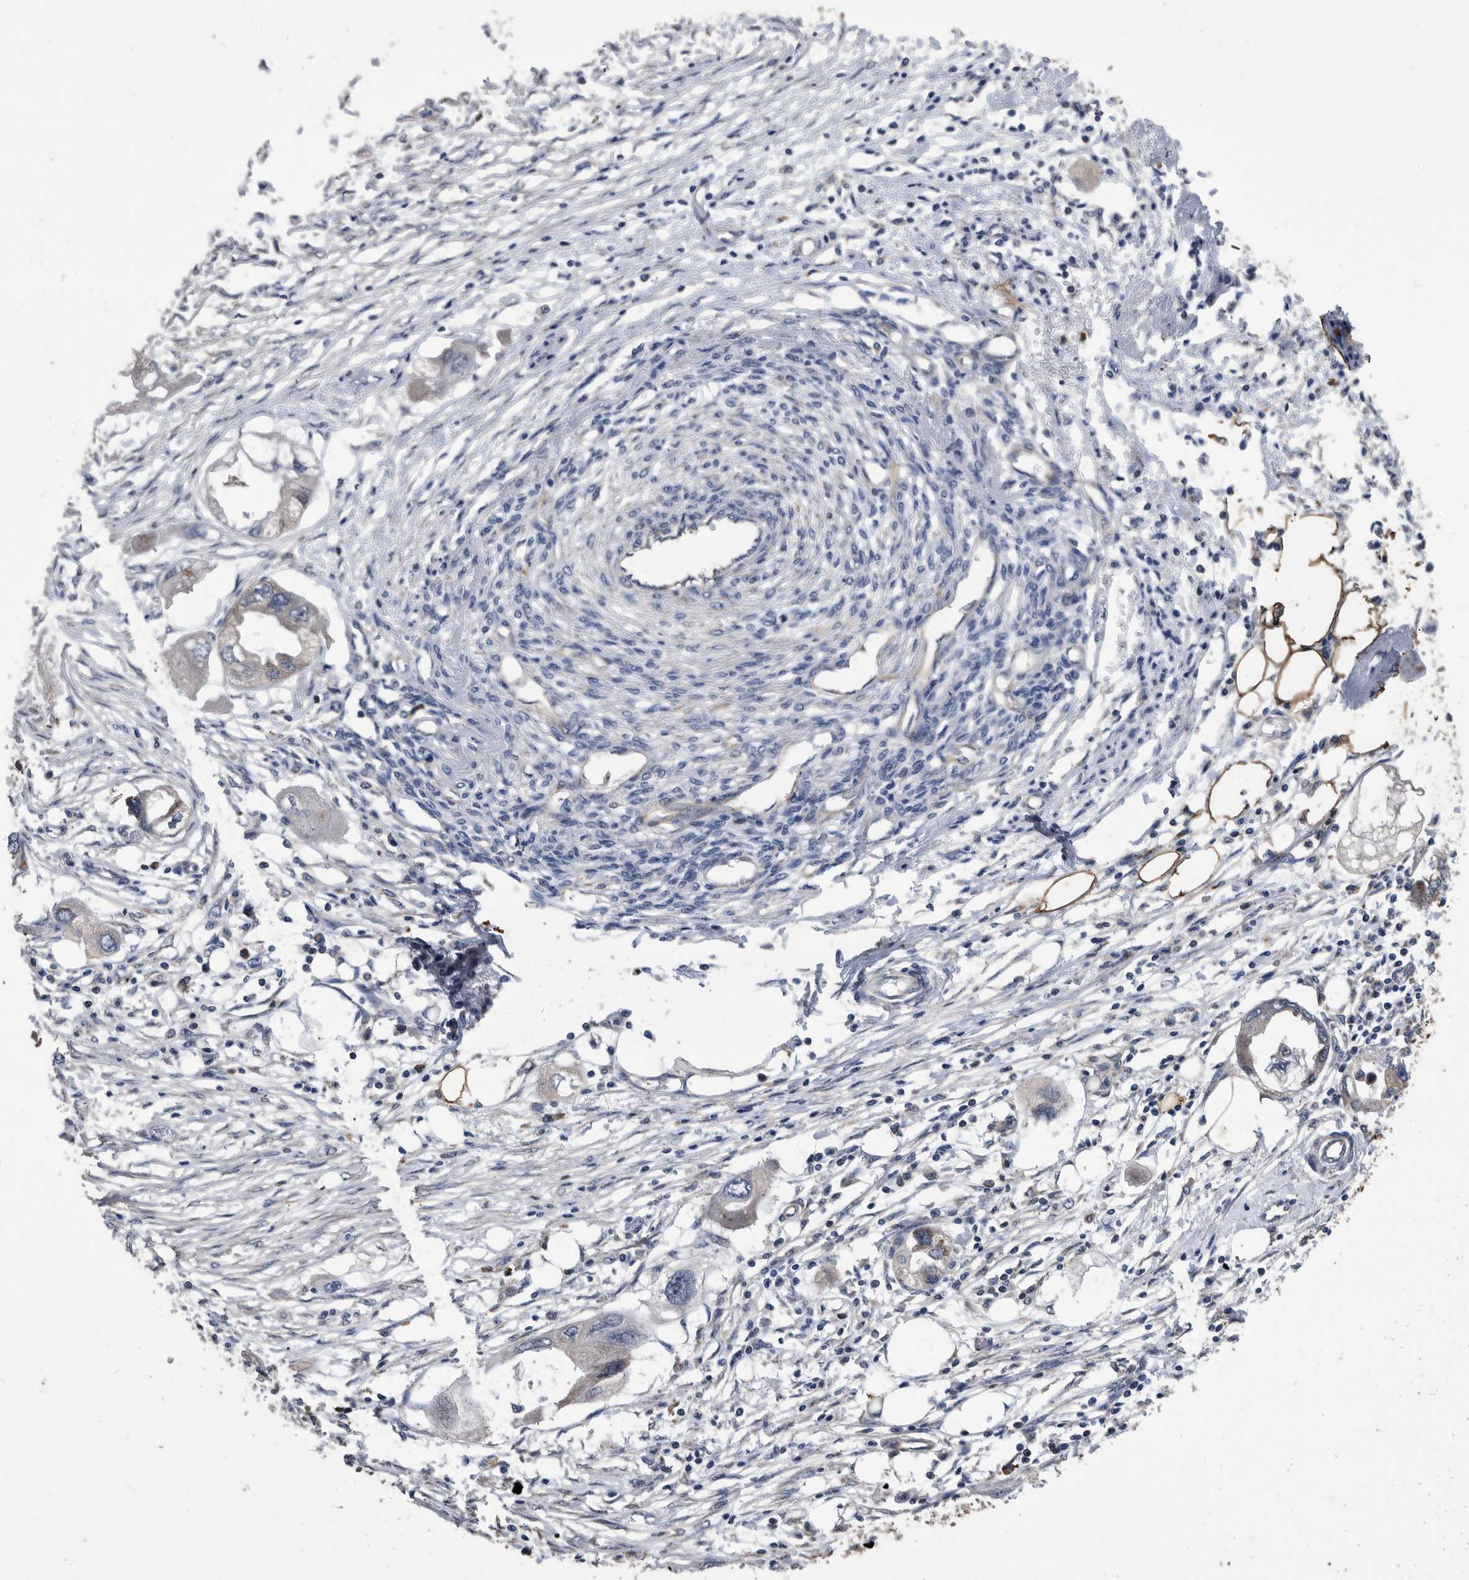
{"staining": {"intensity": "negative", "quantity": "none", "location": "none"}, "tissue": "endometrial cancer", "cell_type": "Tumor cells", "image_type": "cancer", "snomed": [{"axis": "morphology", "description": "Adenocarcinoma, NOS"}, {"axis": "morphology", "description": "Adenocarcinoma, metastatic, NOS"}, {"axis": "topography", "description": "Adipose tissue"}, {"axis": "topography", "description": "Endometrium"}], "caption": "Tumor cells show no significant protein expression in adenocarcinoma (endometrial).", "gene": "SERINC2", "patient": {"sex": "female", "age": 67}}